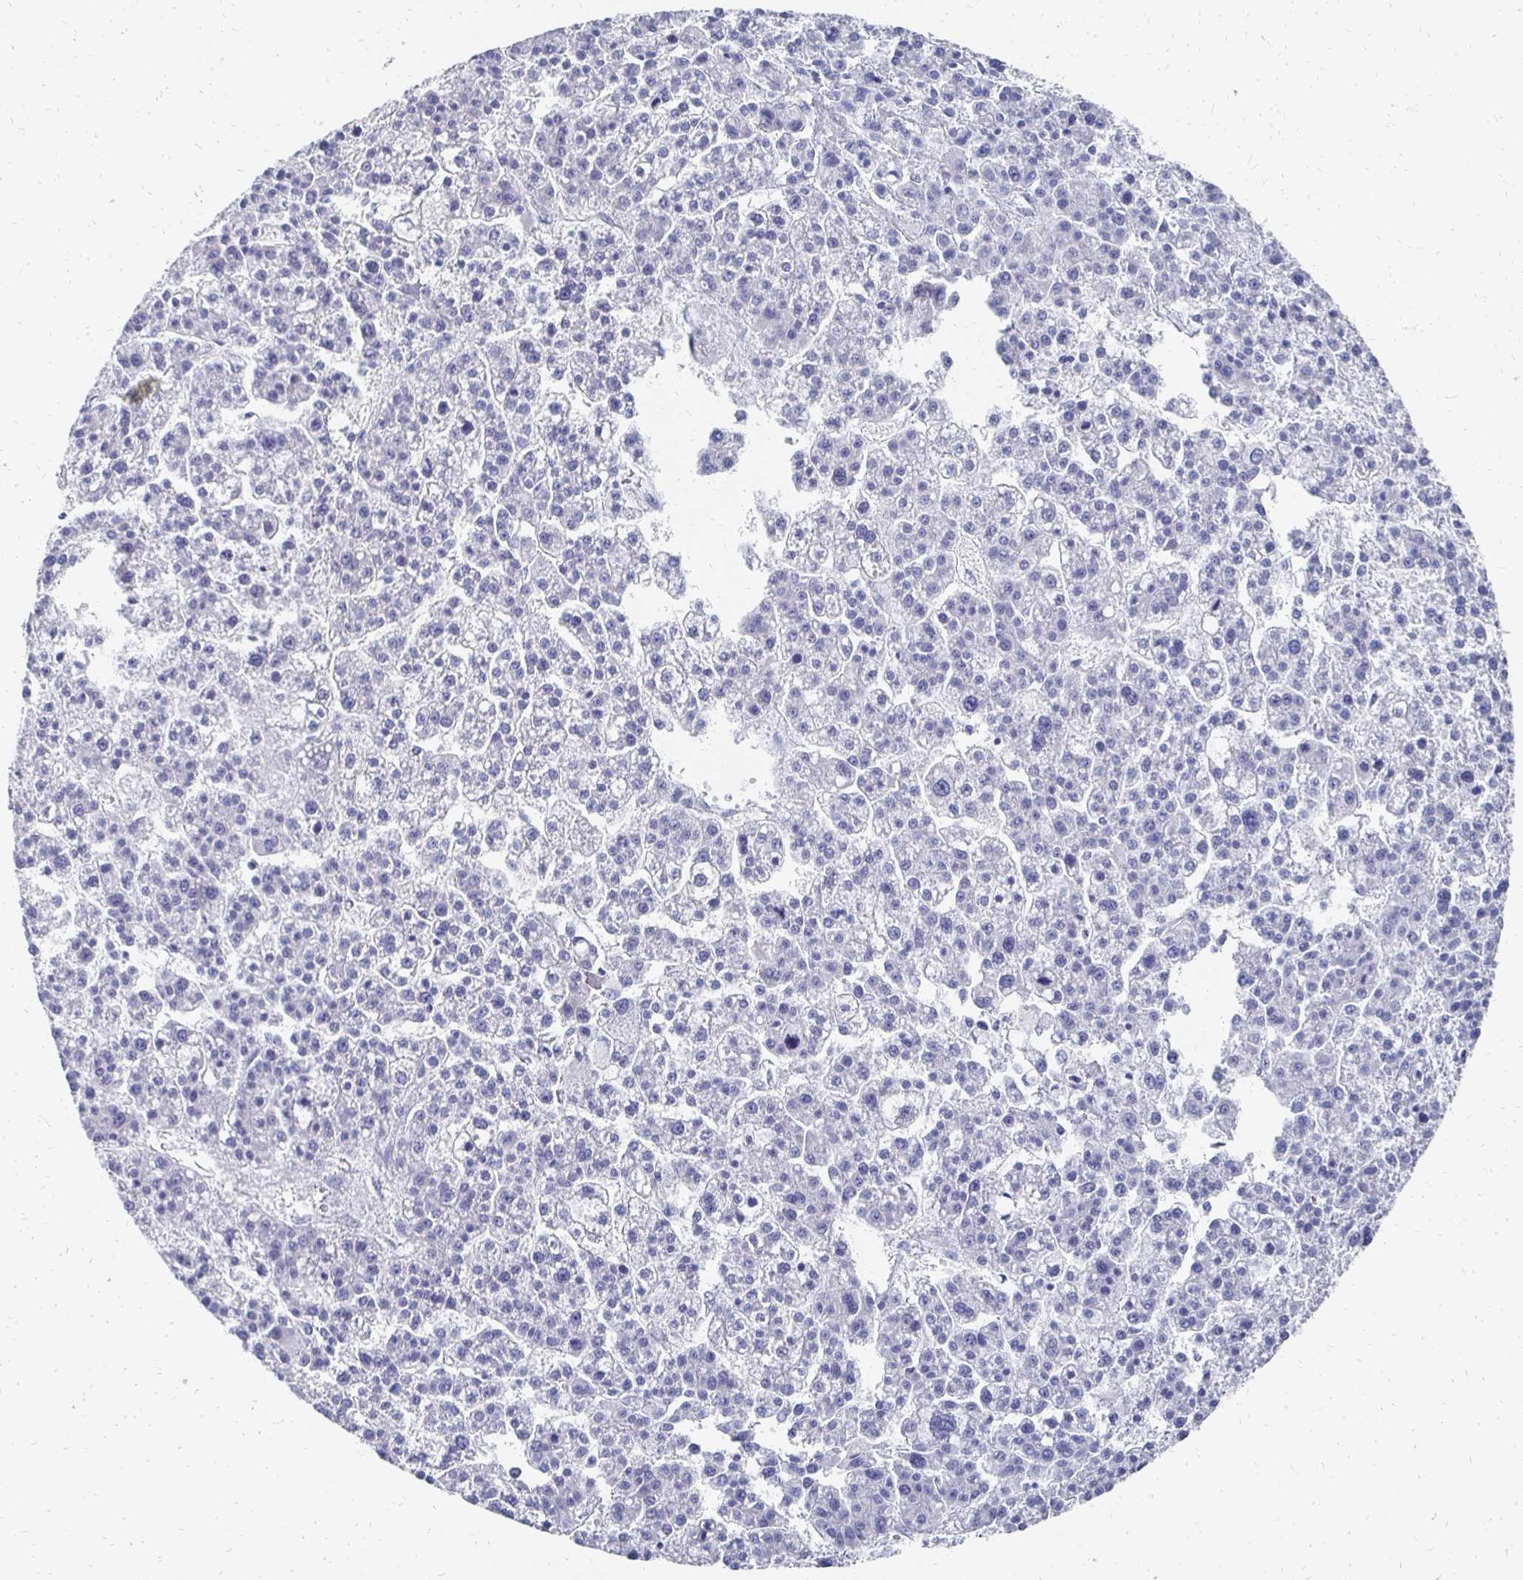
{"staining": {"intensity": "negative", "quantity": "none", "location": "none"}, "tissue": "liver cancer", "cell_type": "Tumor cells", "image_type": "cancer", "snomed": [{"axis": "morphology", "description": "Carcinoma, Hepatocellular, NOS"}, {"axis": "topography", "description": "Liver"}], "caption": "Human liver hepatocellular carcinoma stained for a protein using IHC displays no positivity in tumor cells.", "gene": "SYCP3", "patient": {"sex": "female", "age": 58}}